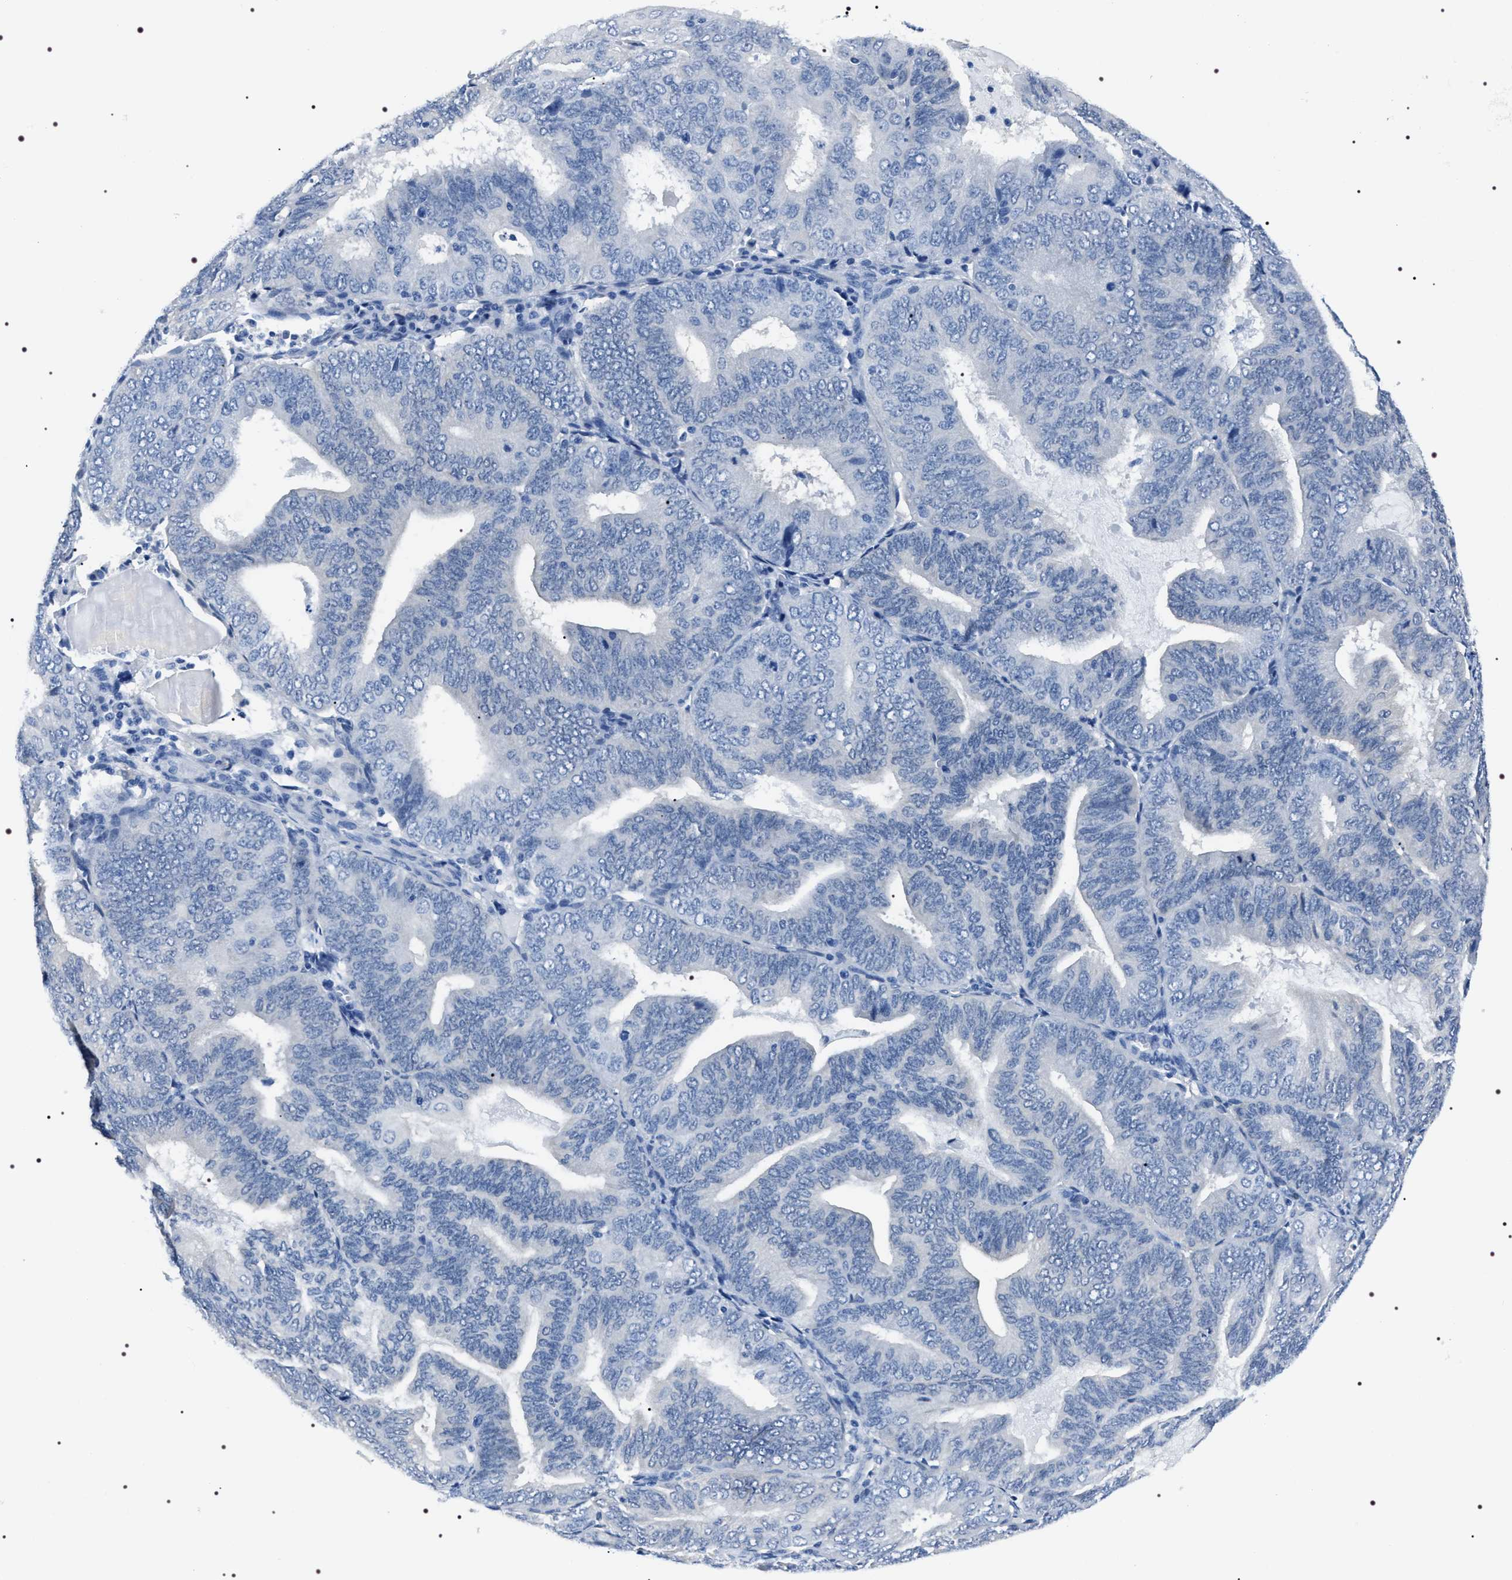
{"staining": {"intensity": "negative", "quantity": "none", "location": "none"}, "tissue": "endometrial cancer", "cell_type": "Tumor cells", "image_type": "cancer", "snomed": [{"axis": "morphology", "description": "Adenocarcinoma, NOS"}, {"axis": "topography", "description": "Endometrium"}], "caption": "This is an IHC photomicrograph of human adenocarcinoma (endometrial). There is no expression in tumor cells.", "gene": "ADH4", "patient": {"sex": "female", "age": 81}}